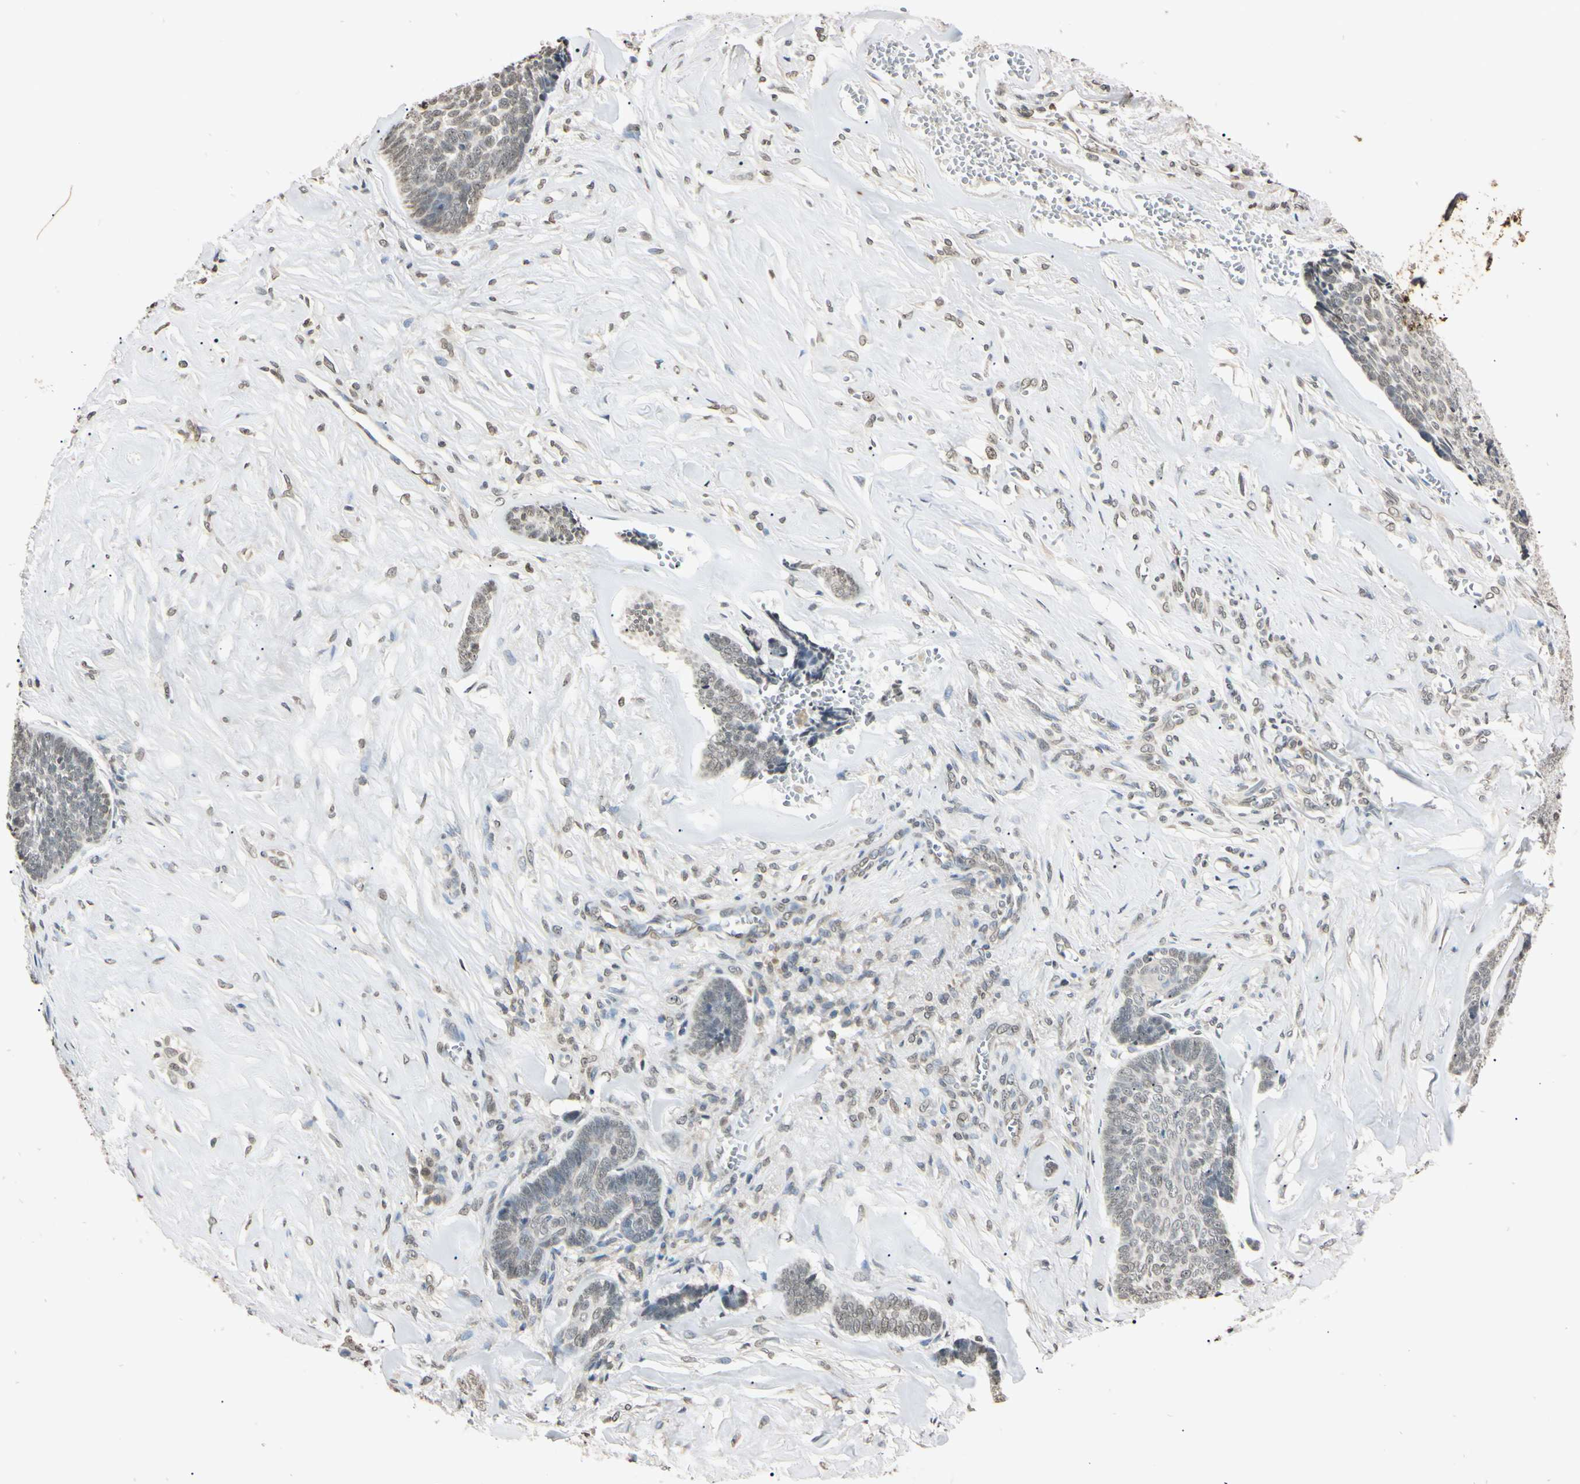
{"staining": {"intensity": "weak", "quantity": "25%-75%", "location": "nuclear"}, "tissue": "skin cancer", "cell_type": "Tumor cells", "image_type": "cancer", "snomed": [{"axis": "morphology", "description": "Basal cell carcinoma"}, {"axis": "topography", "description": "Skin"}], "caption": "Immunohistochemical staining of human skin cancer (basal cell carcinoma) demonstrates low levels of weak nuclear staining in about 25%-75% of tumor cells.", "gene": "CDC45", "patient": {"sex": "male", "age": 84}}